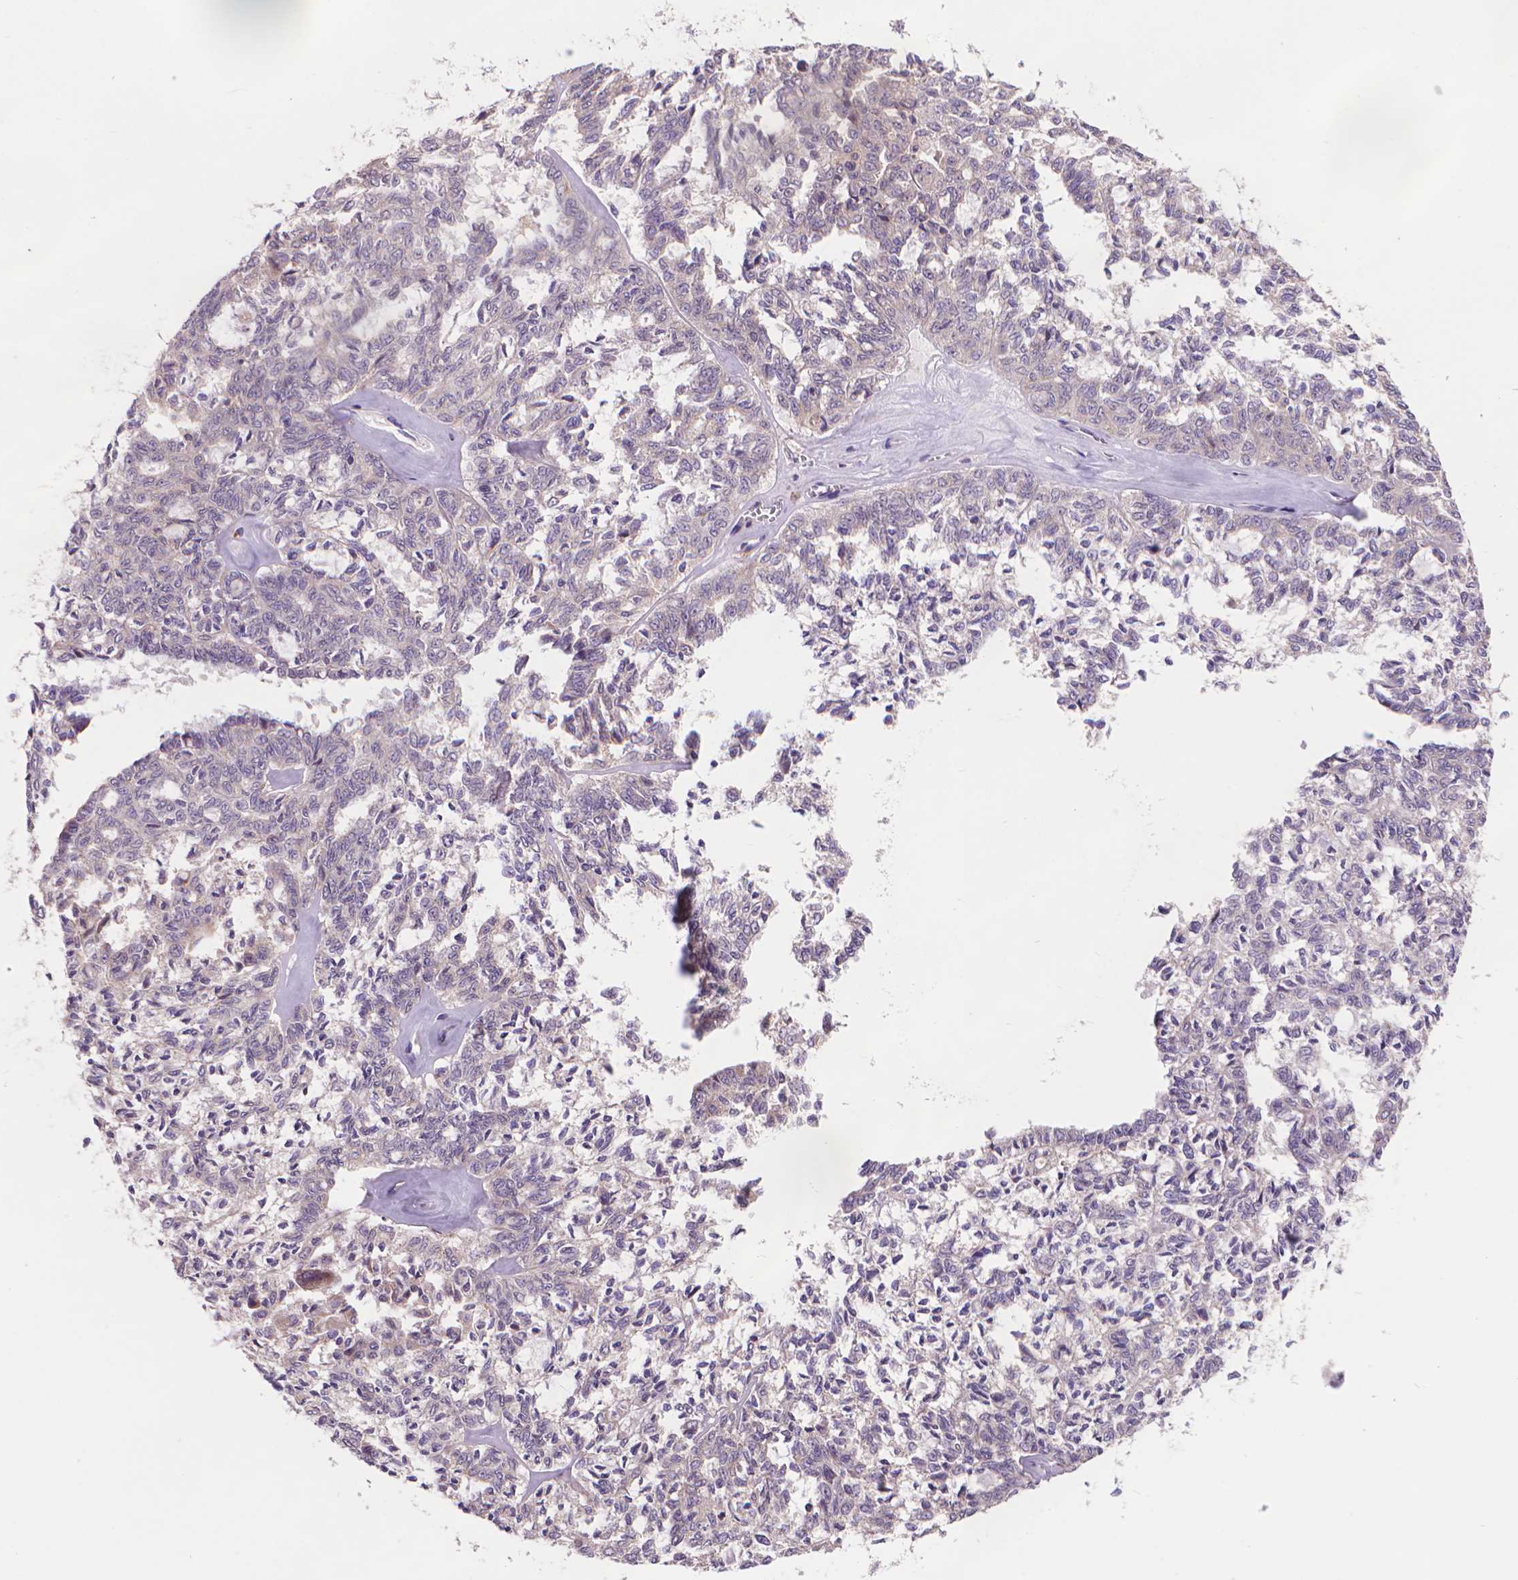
{"staining": {"intensity": "negative", "quantity": "none", "location": "none"}, "tissue": "ovarian cancer", "cell_type": "Tumor cells", "image_type": "cancer", "snomed": [{"axis": "morphology", "description": "Cystadenocarcinoma, serous, NOS"}, {"axis": "topography", "description": "Ovary"}], "caption": "Serous cystadenocarcinoma (ovarian) was stained to show a protein in brown. There is no significant positivity in tumor cells.", "gene": "GLB1", "patient": {"sex": "female", "age": 71}}